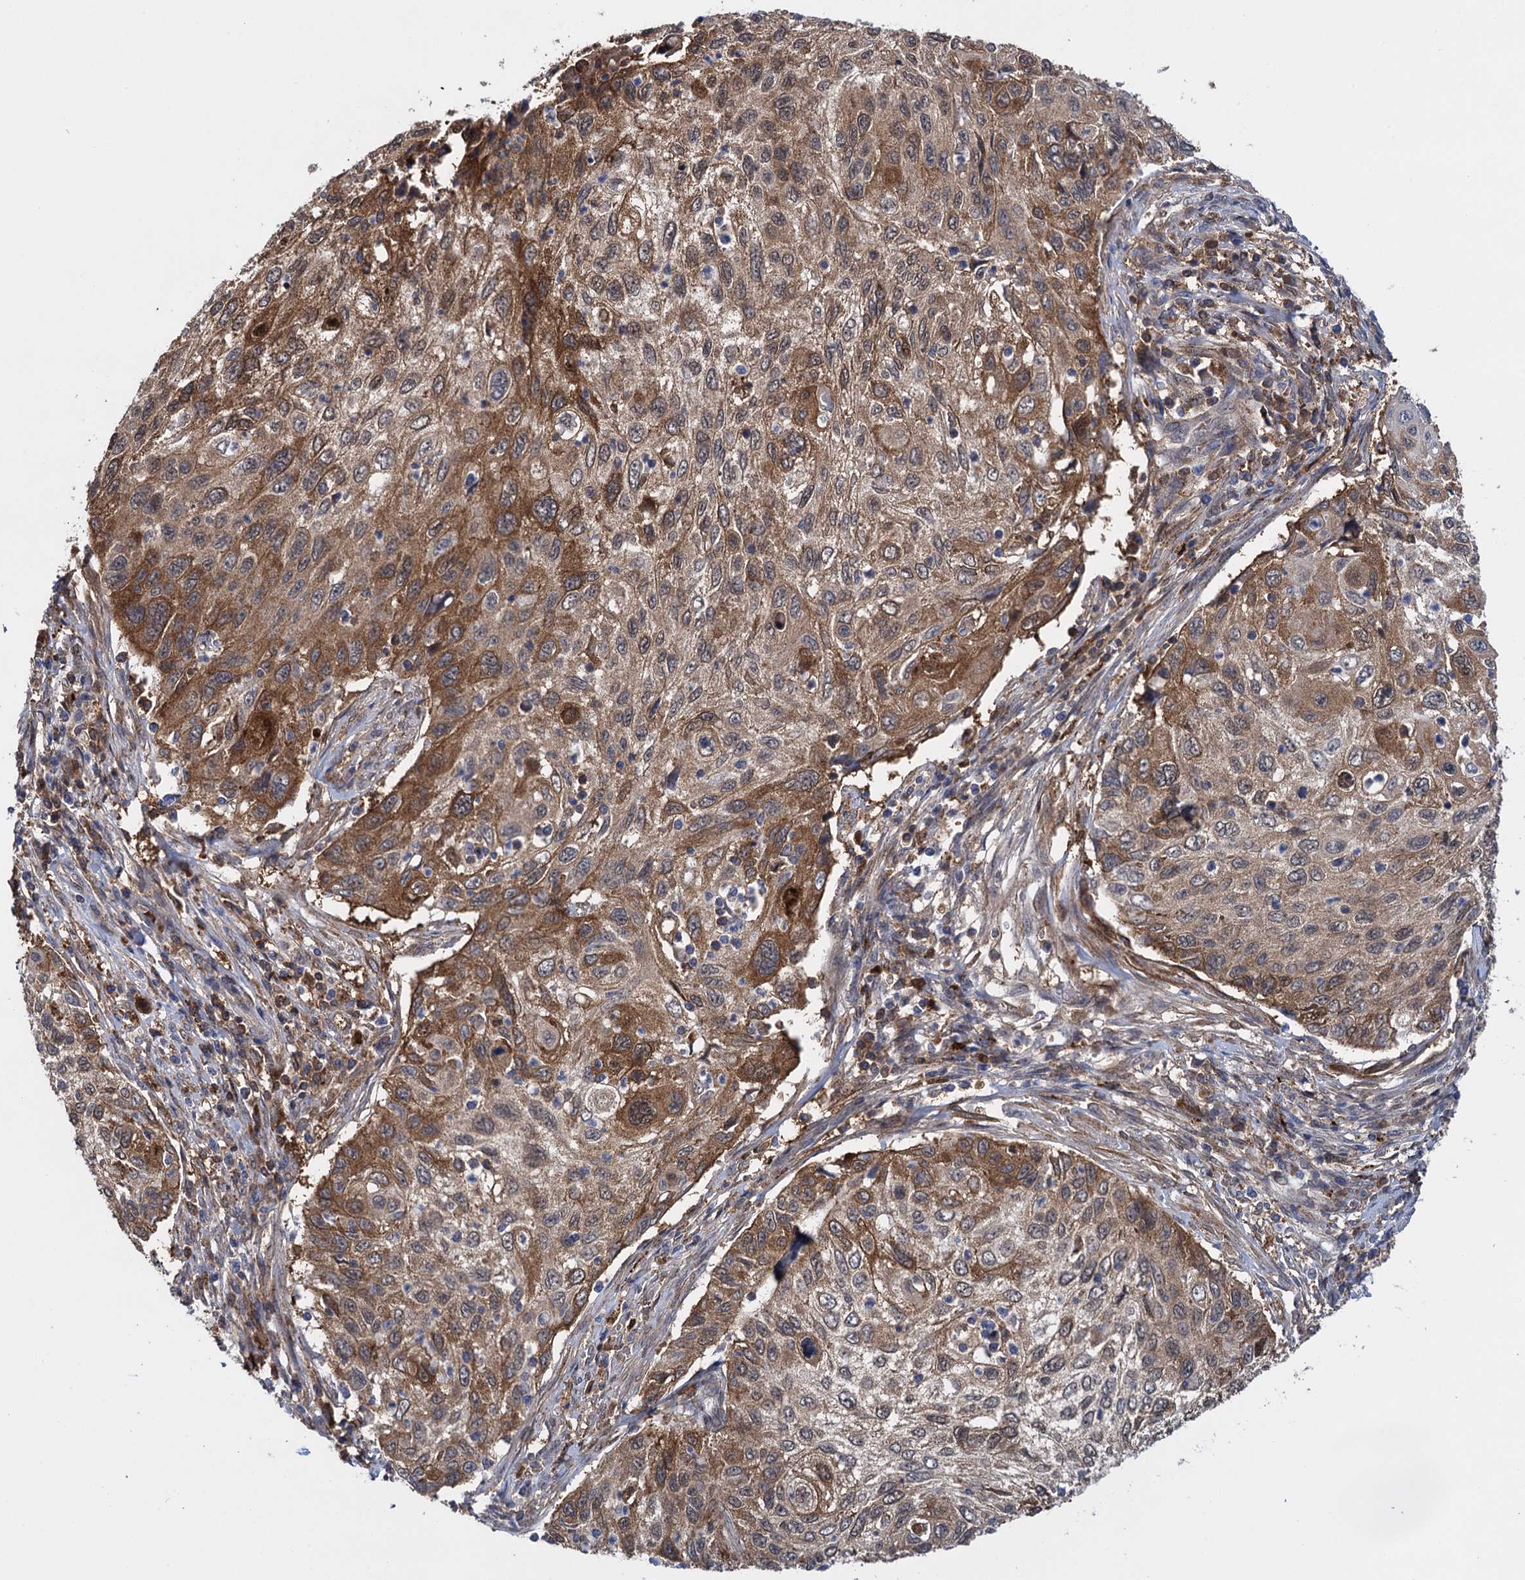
{"staining": {"intensity": "moderate", "quantity": ">75%", "location": "cytoplasmic/membranous"}, "tissue": "cervical cancer", "cell_type": "Tumor cells", "image_type": "cancer", "snomed": [{"axis": "morphology", "description": "Squamous cell carcinoma, NOS"}, {"axis": "topography", "description": "Cervix"}], "caption": "IHC image of neoplastic tissue: human cervical cancer (squamous cell carcinoma) stained using immunohistochemistry (IHC) reveals medium levels of moderate protein expression localized specifically in the cytoplasmic/membranous of tumor cells, appearing as a cytoplasmic/membranous brown color.", "gene": "GLO1", "patient": {"sex": "female", "age": 70}}